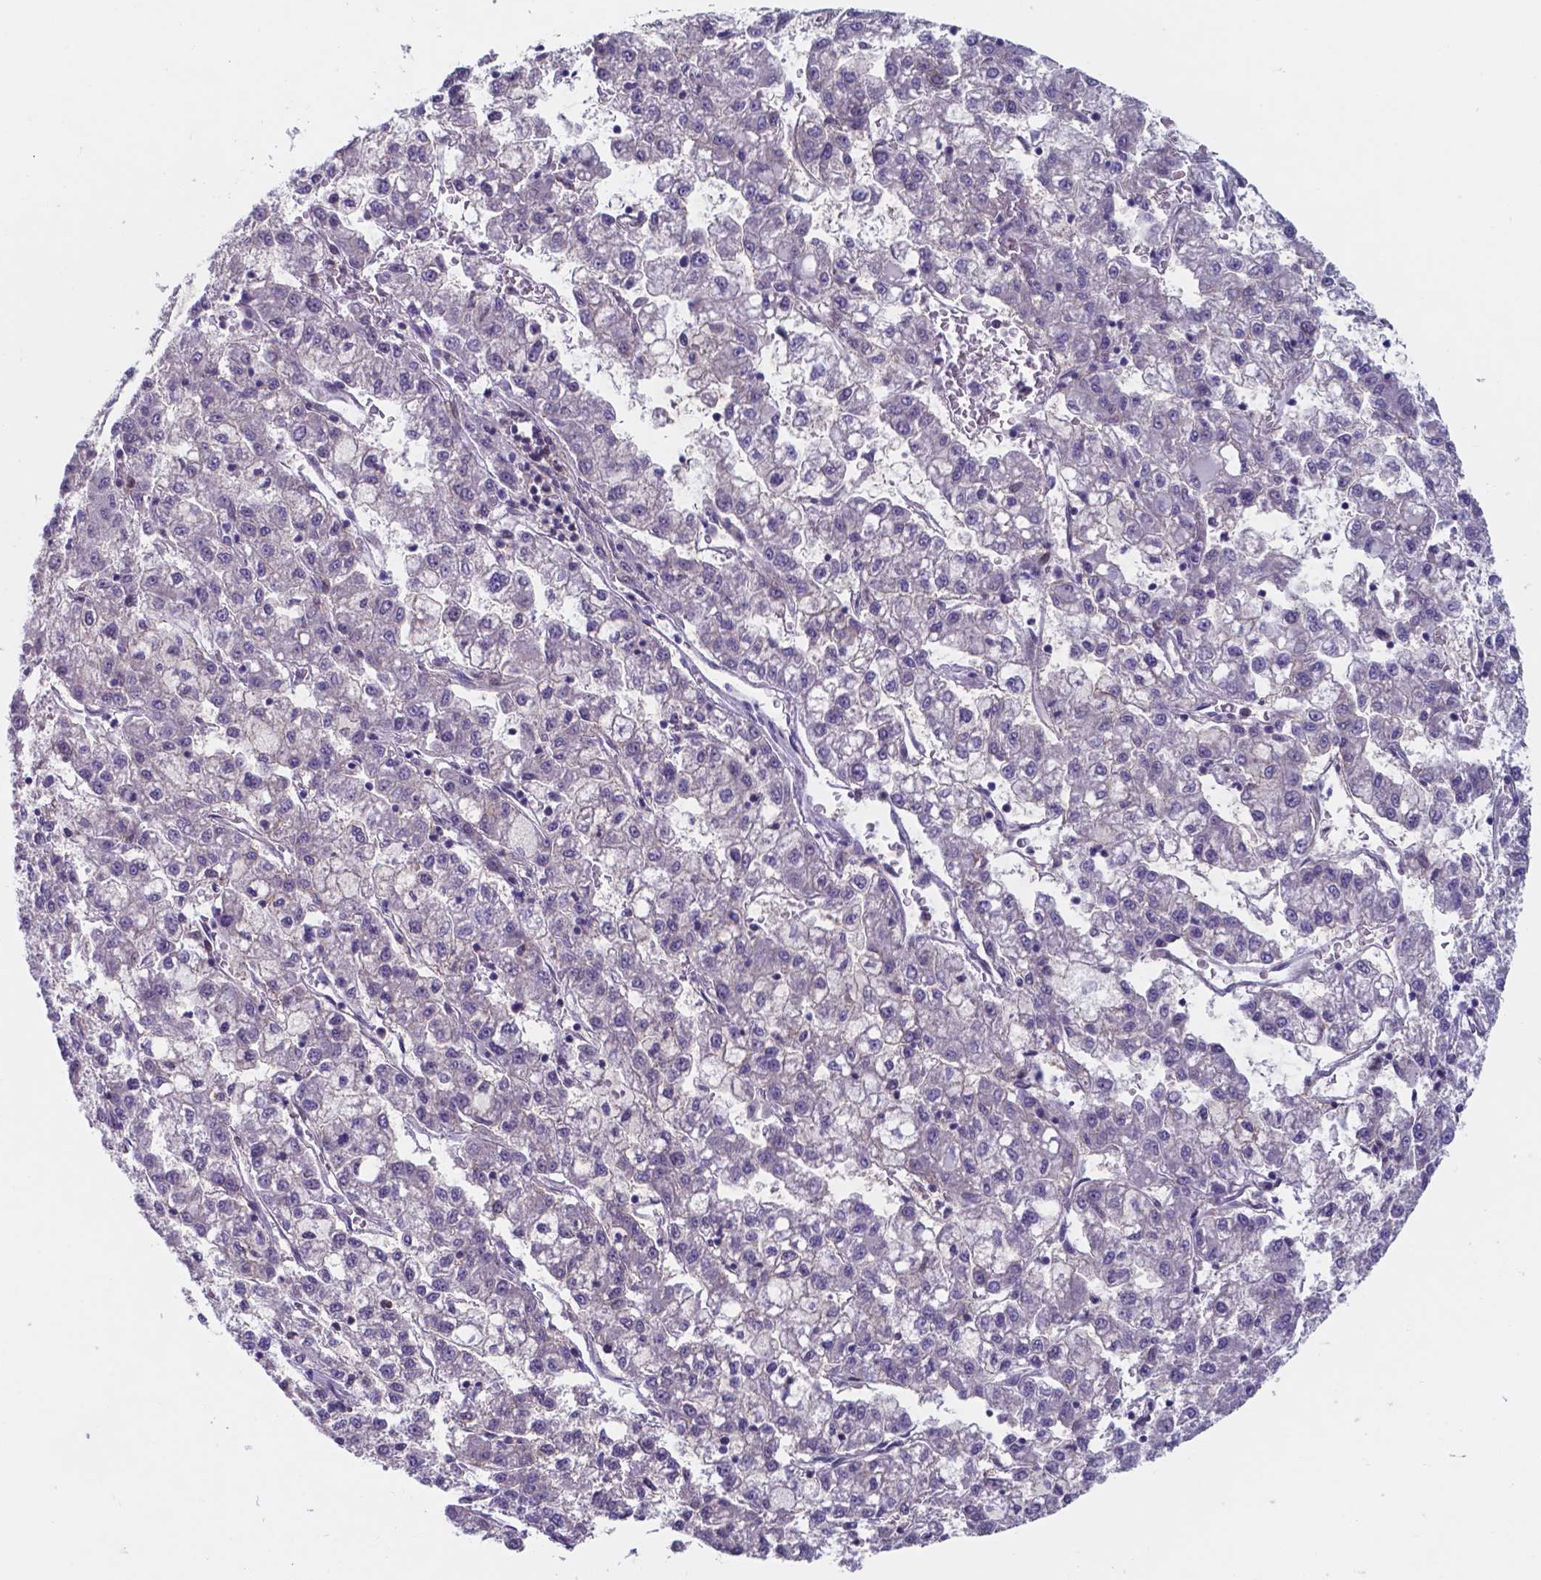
{"staining": {"intensity": "negative", "quantity": "none", "location": "none"}, "tissue": "liver cancer", "cell_type": "Tumor cells", "image_type": "cancer", "snomed": [{"axis": "morphology", "description": "Carcinoma, Hepatocellular, NOS"}, {"axis": "topography", "description": "Liver"}], "caption": "This histopathology image is of liver cancer stained with IHC to label a protein in brown with the nuclei are counter-stained blue. There is no positivity in tumor cells.", "gene": "UBE2E2", "patient": {"sex": "male", "age": 40}}